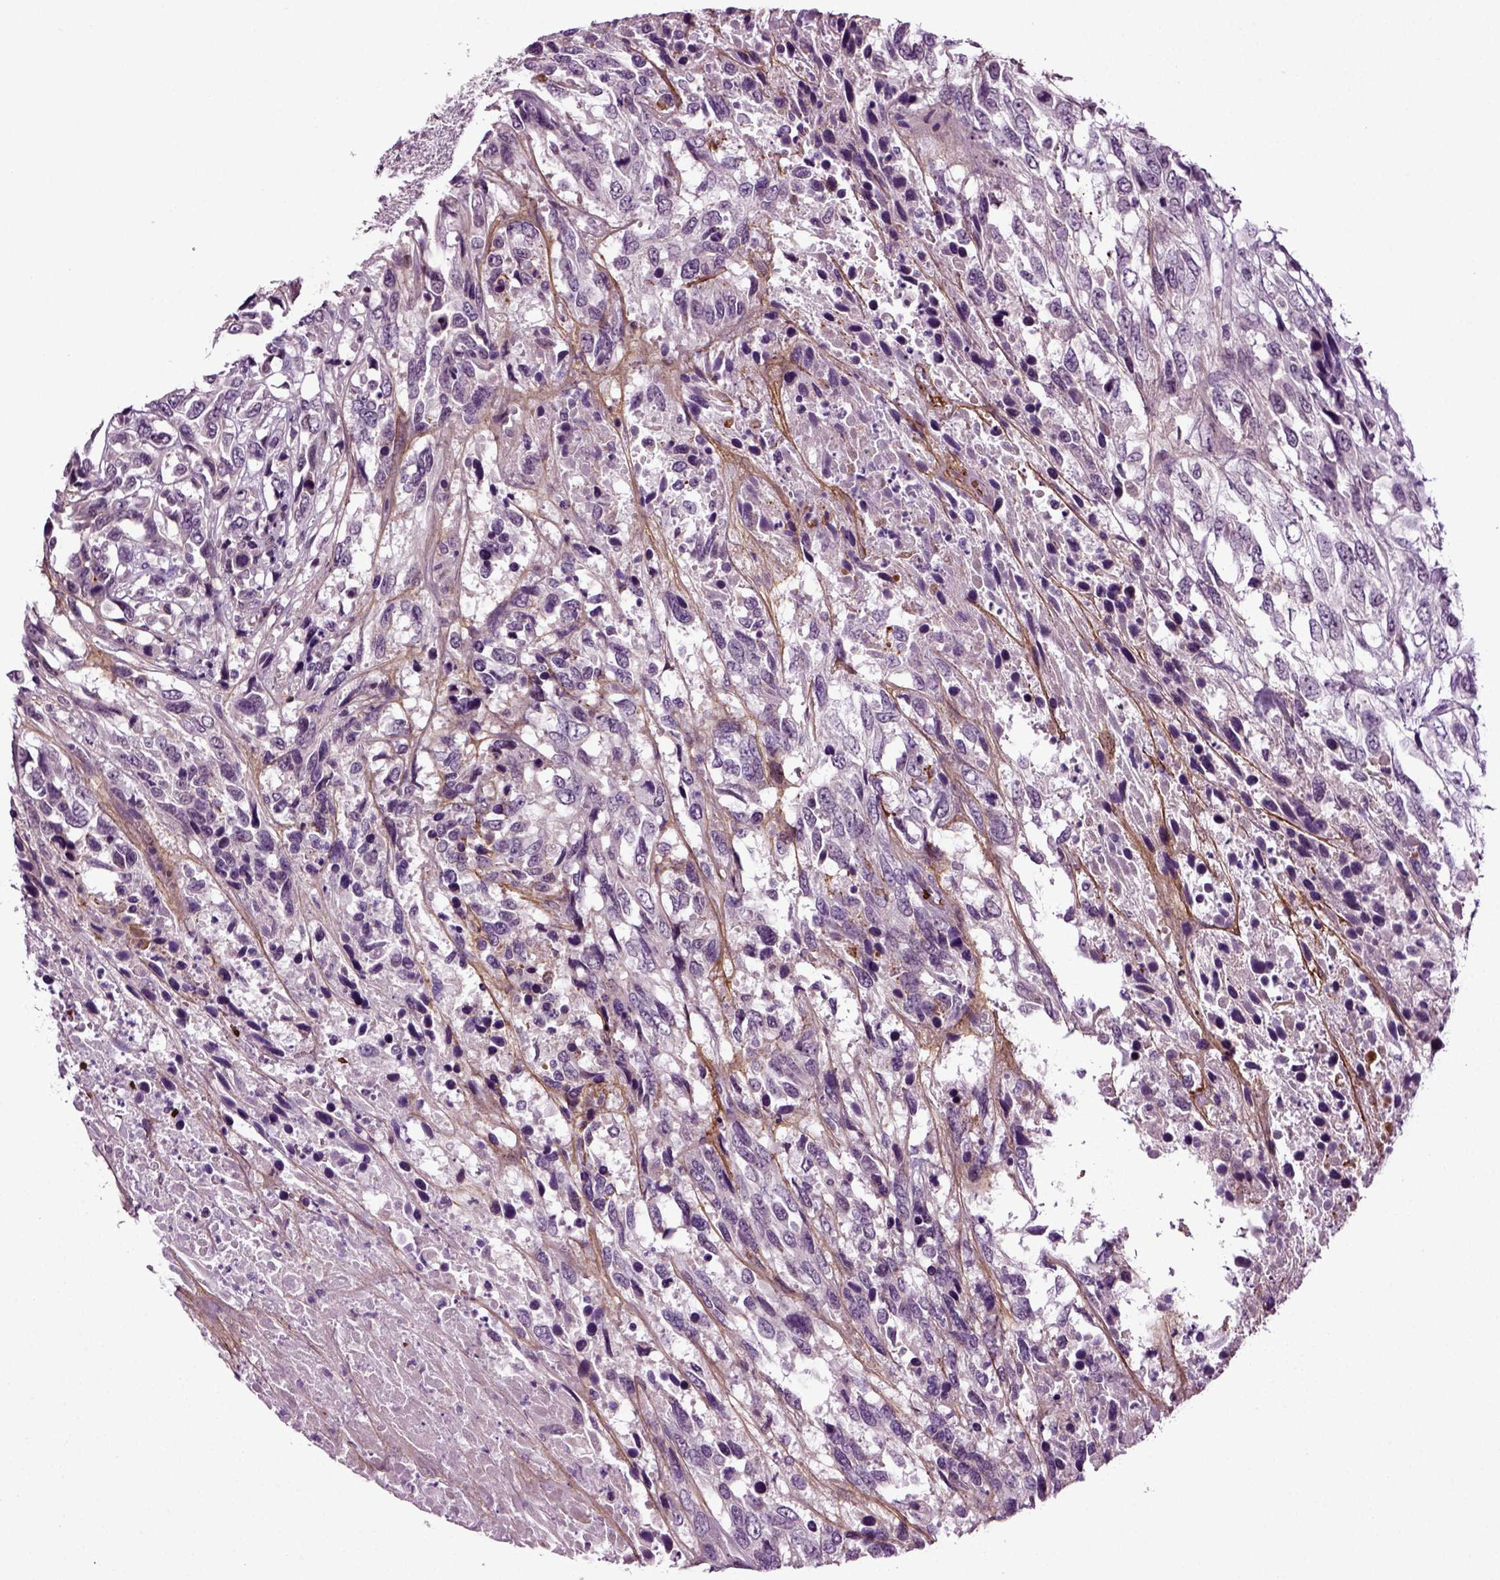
{"staining": {"intensity": "negative", "quantity": "none", "location": "none"}, "tissue": "urothelial cancer", "cell_type": "Tumor cells", "image_type": "cancer", "snomed": [{"axis": "morphology", "description": "Urothelial carcinoma, High grade"}, {"axis": "topography", "description": "Urinary bladder"}], "caption": "Immunohistochemistry image of neoplastic tissue: human high-grade urothelial carcinoma stained with DAB exhibits no significant protein positivity in tumor cells.", "gene": "SPATA17", "patient": {"sex": "female", "age": 70}}